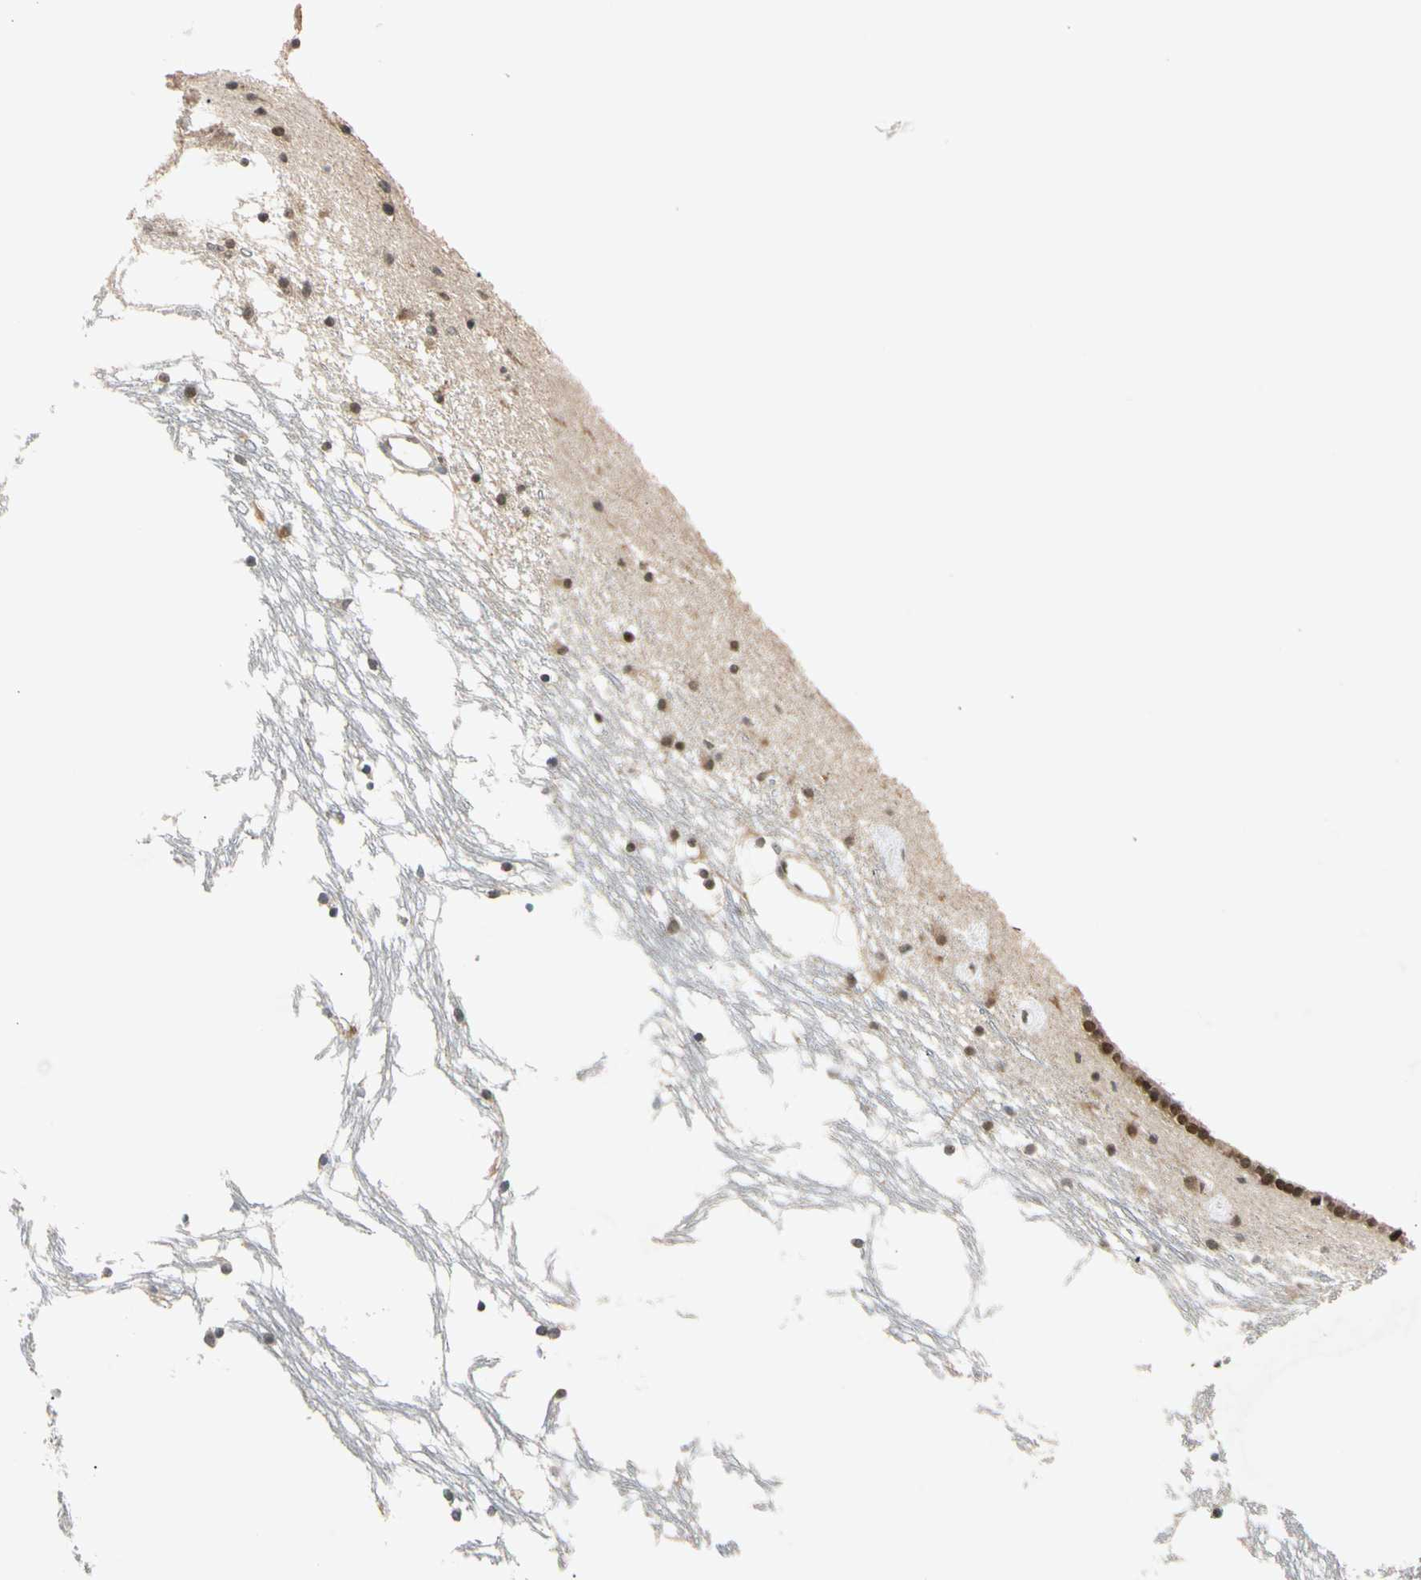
{"staining": {"intensity": "weak", "quantity": "25%-75%", "location": "cytoplasmic/membranous,nuclear"}, "tissue": "caudate", "cell_type": "Glial cells", "image_type": "normal", "snomed": [{"axis": "morphology", "description": "Normal tissue, NOS"}, {"axis": "topography", "description": "Lateral ventricle wall"}], "caption": "An immunohistochemistry (IHC) photomicrograph of benign tissue is shown. Protein staining in brown labels weak cytoplasmic/membranous,nuclear positivity in caudate within glial cells. Immunohistochemistry stains the protein in brown and the nuclei are stained blue.", "gene": "RIOX2", "patient": {"sex": "male", "age": 45}}